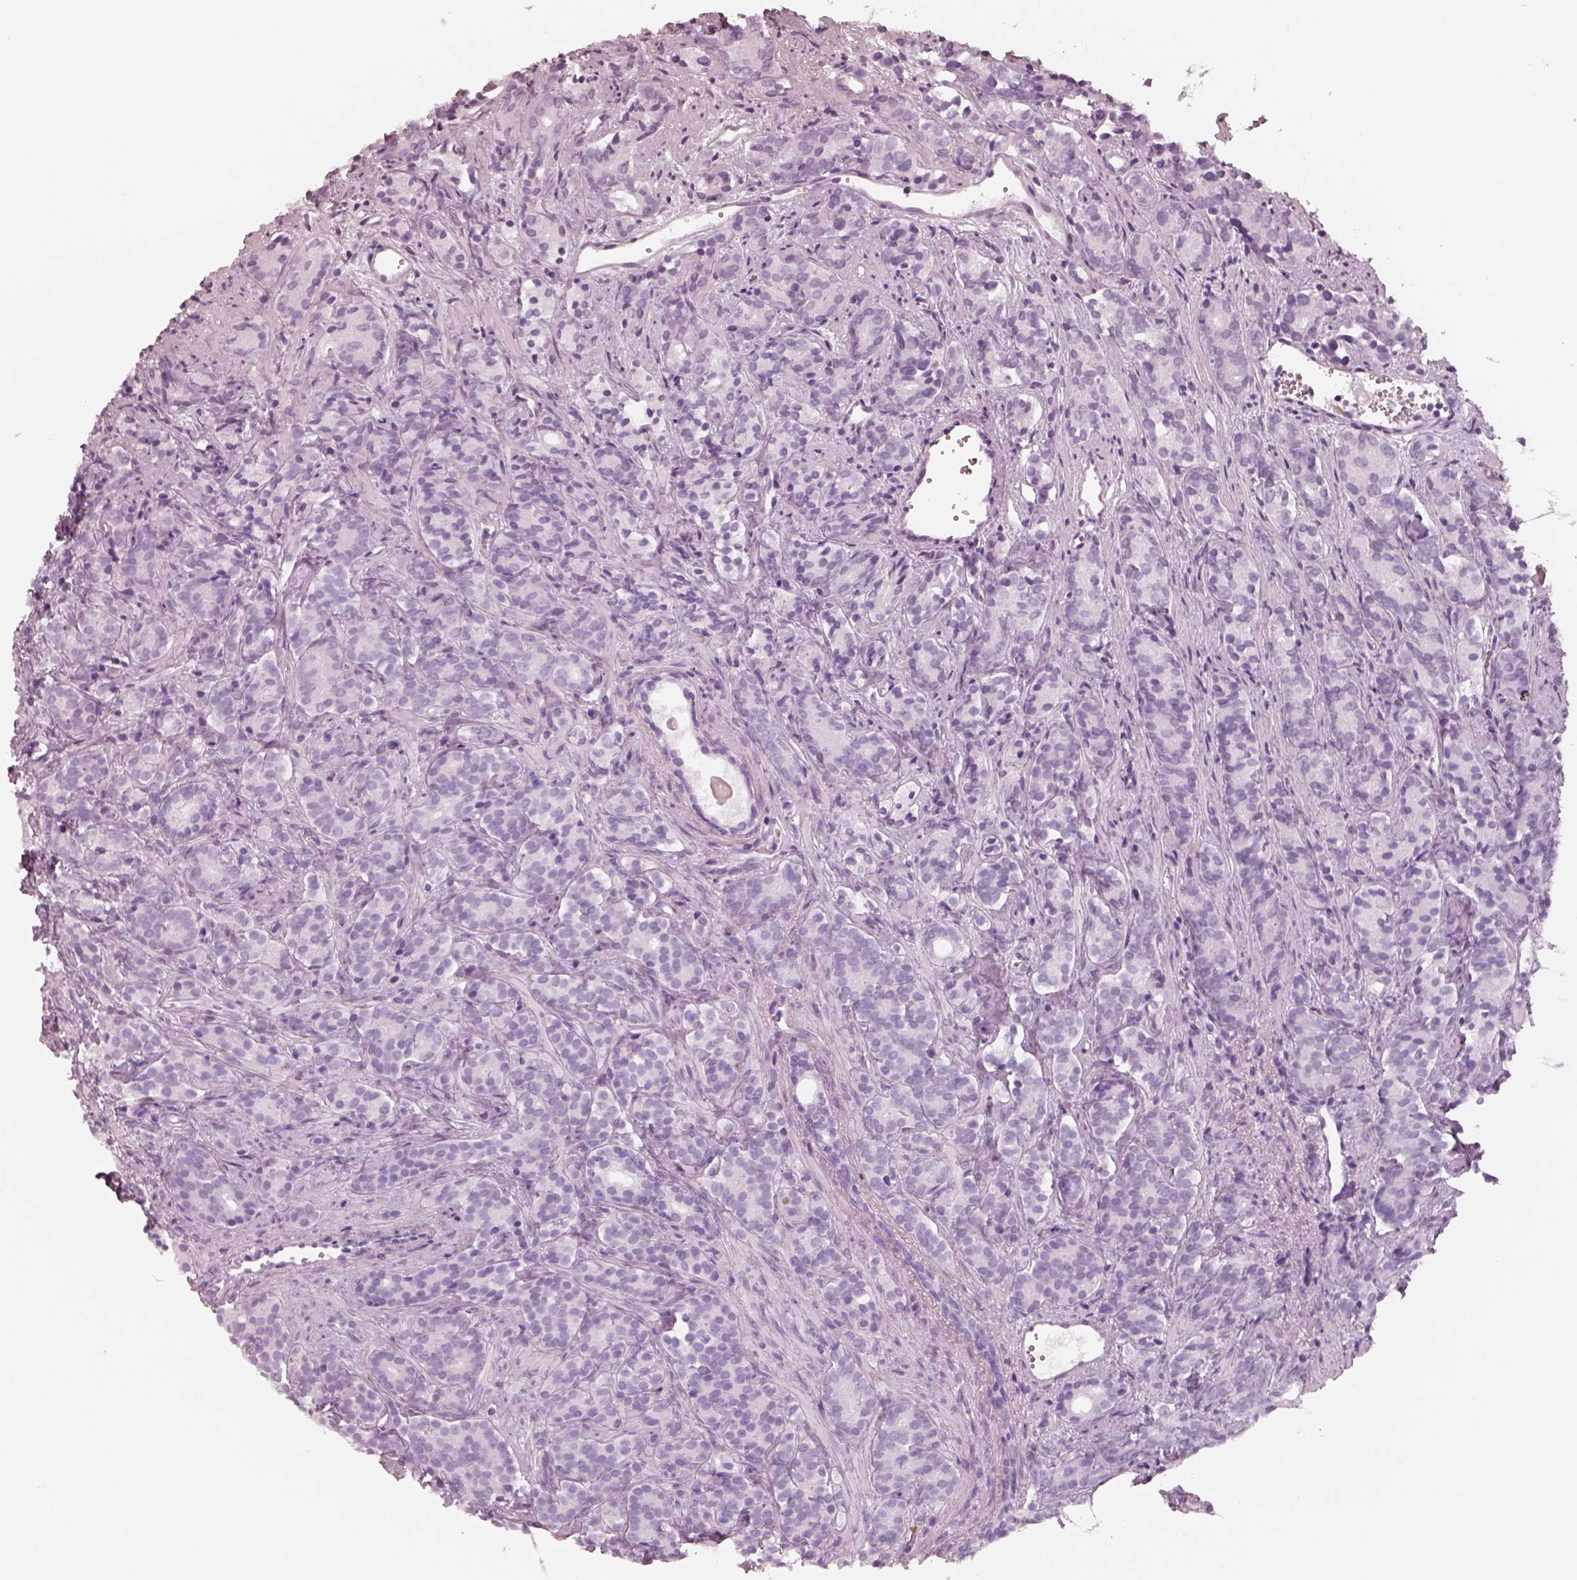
{"staining": {"intensity": "negative", "quantity": "none", "location": "none"}, "tissue": "prostate cancer", "cell_type": "Tumor cells", "image_type": "cancer", "snomed": [{"axis": "morphology", "description": "Adenocarcinoma, High grade"}, {"axis": "topography", "description": "Prostate"}], "caption": "High magnification brightfield microscopy of prostate cancer stained with DAB (3,3'-diaminobenzidine) (brown) and counterstained with hematoxylin (blue): tumor cells show no significant positivity.", "gene": "ELANE", "patient": {"sex": "male", "age": 84}}